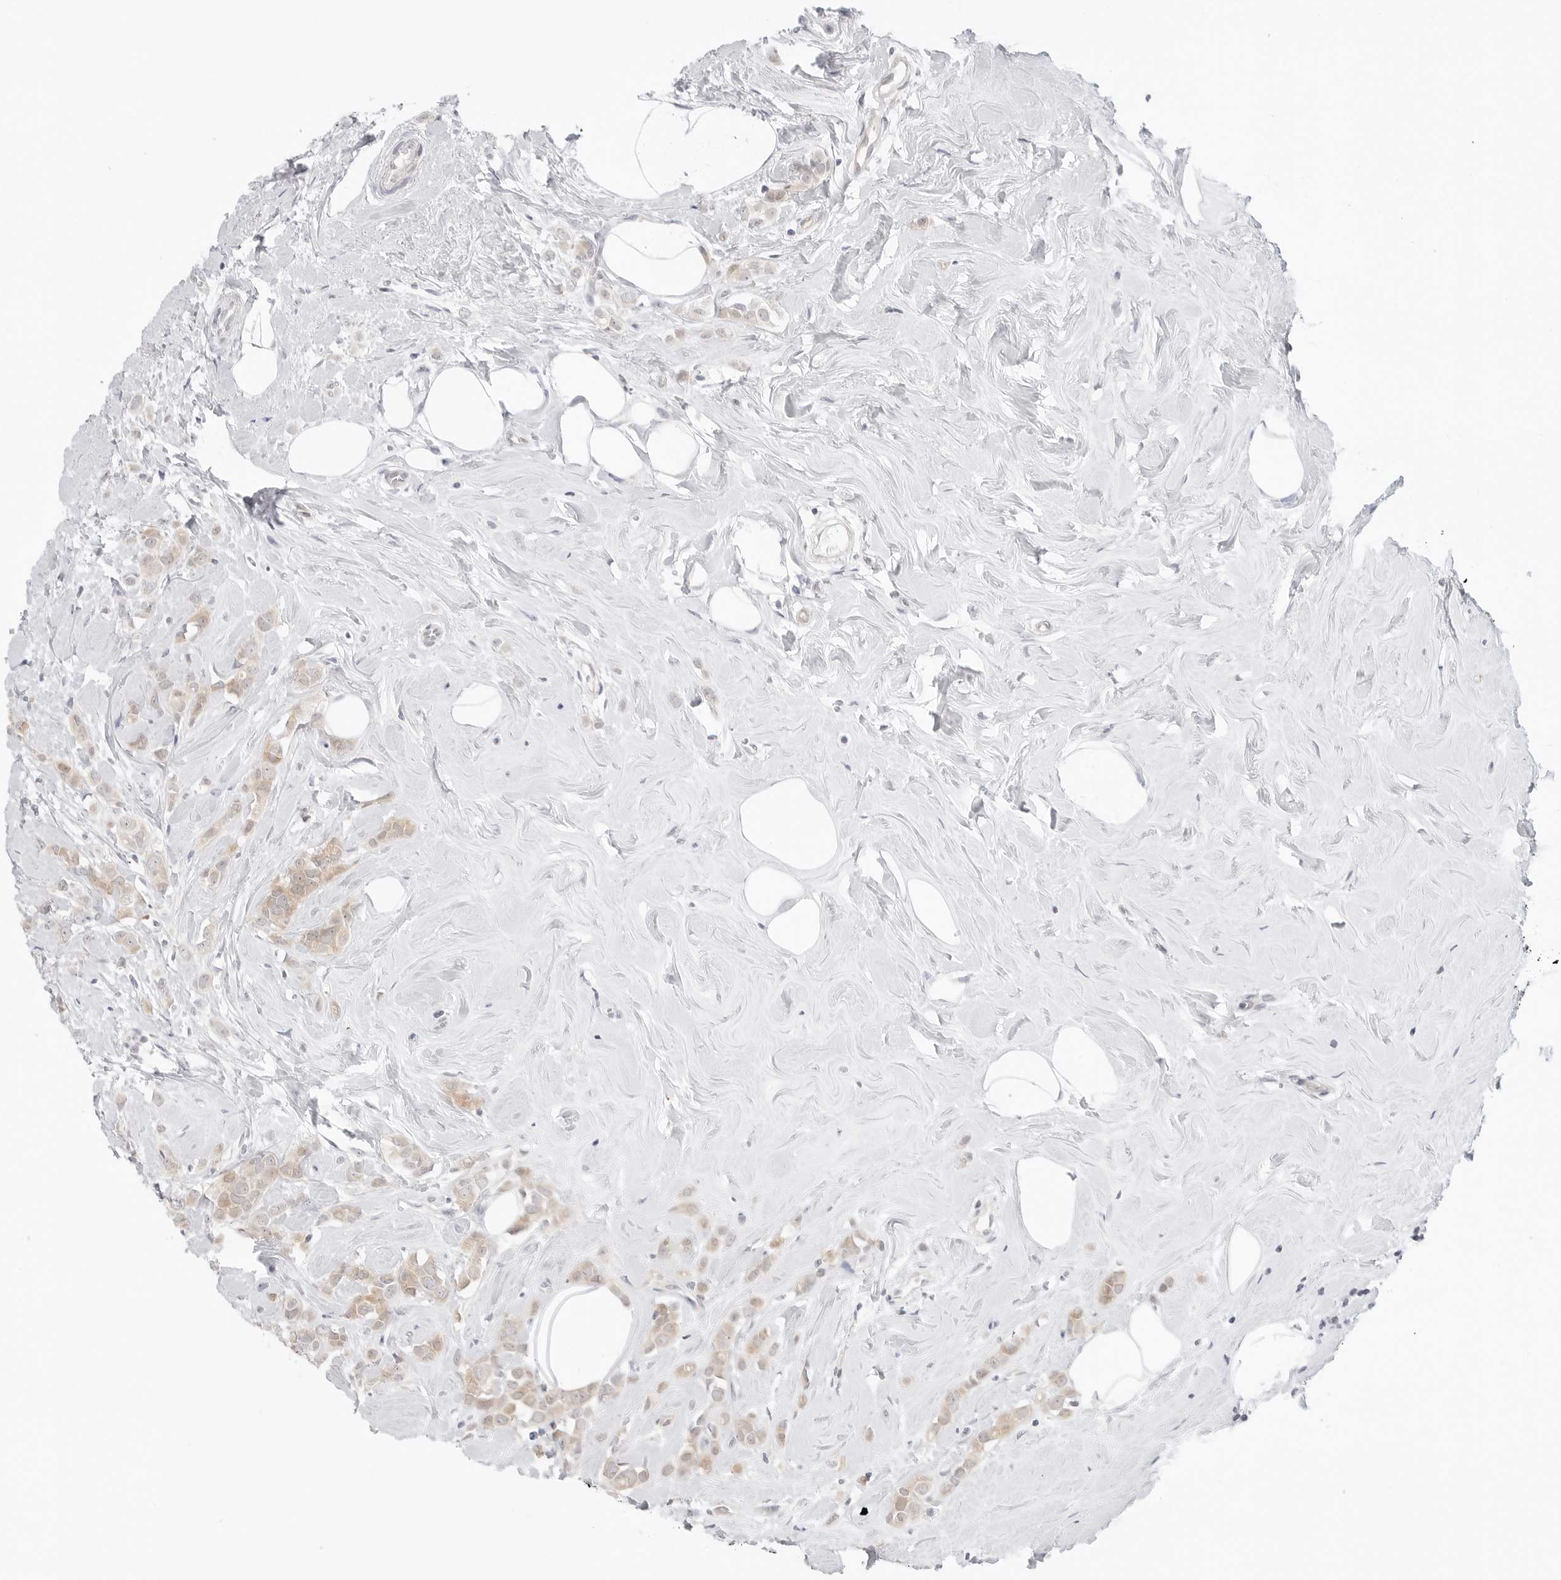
{"staining": {"intensity": "weak", "quantity": ">75%", "location": "cytoplasmic/membranous"}, "tissue": "breast cancer", "cell_type": "Tumor cells", "image_type": "cancer", "snomed": [{"axis": "morphology", "description": "Lobular carcinoma"}, {"axis": "topography", "description": "Breast"}], "caption": "Human breast lobular carcinoma stained for a protein (brown) exhibits weak cytoplasmic/membranous positive staining in approximately >75% of tumor cells.", "gene": "NUDC", "patient": {"sex": "female", "age": 47}}